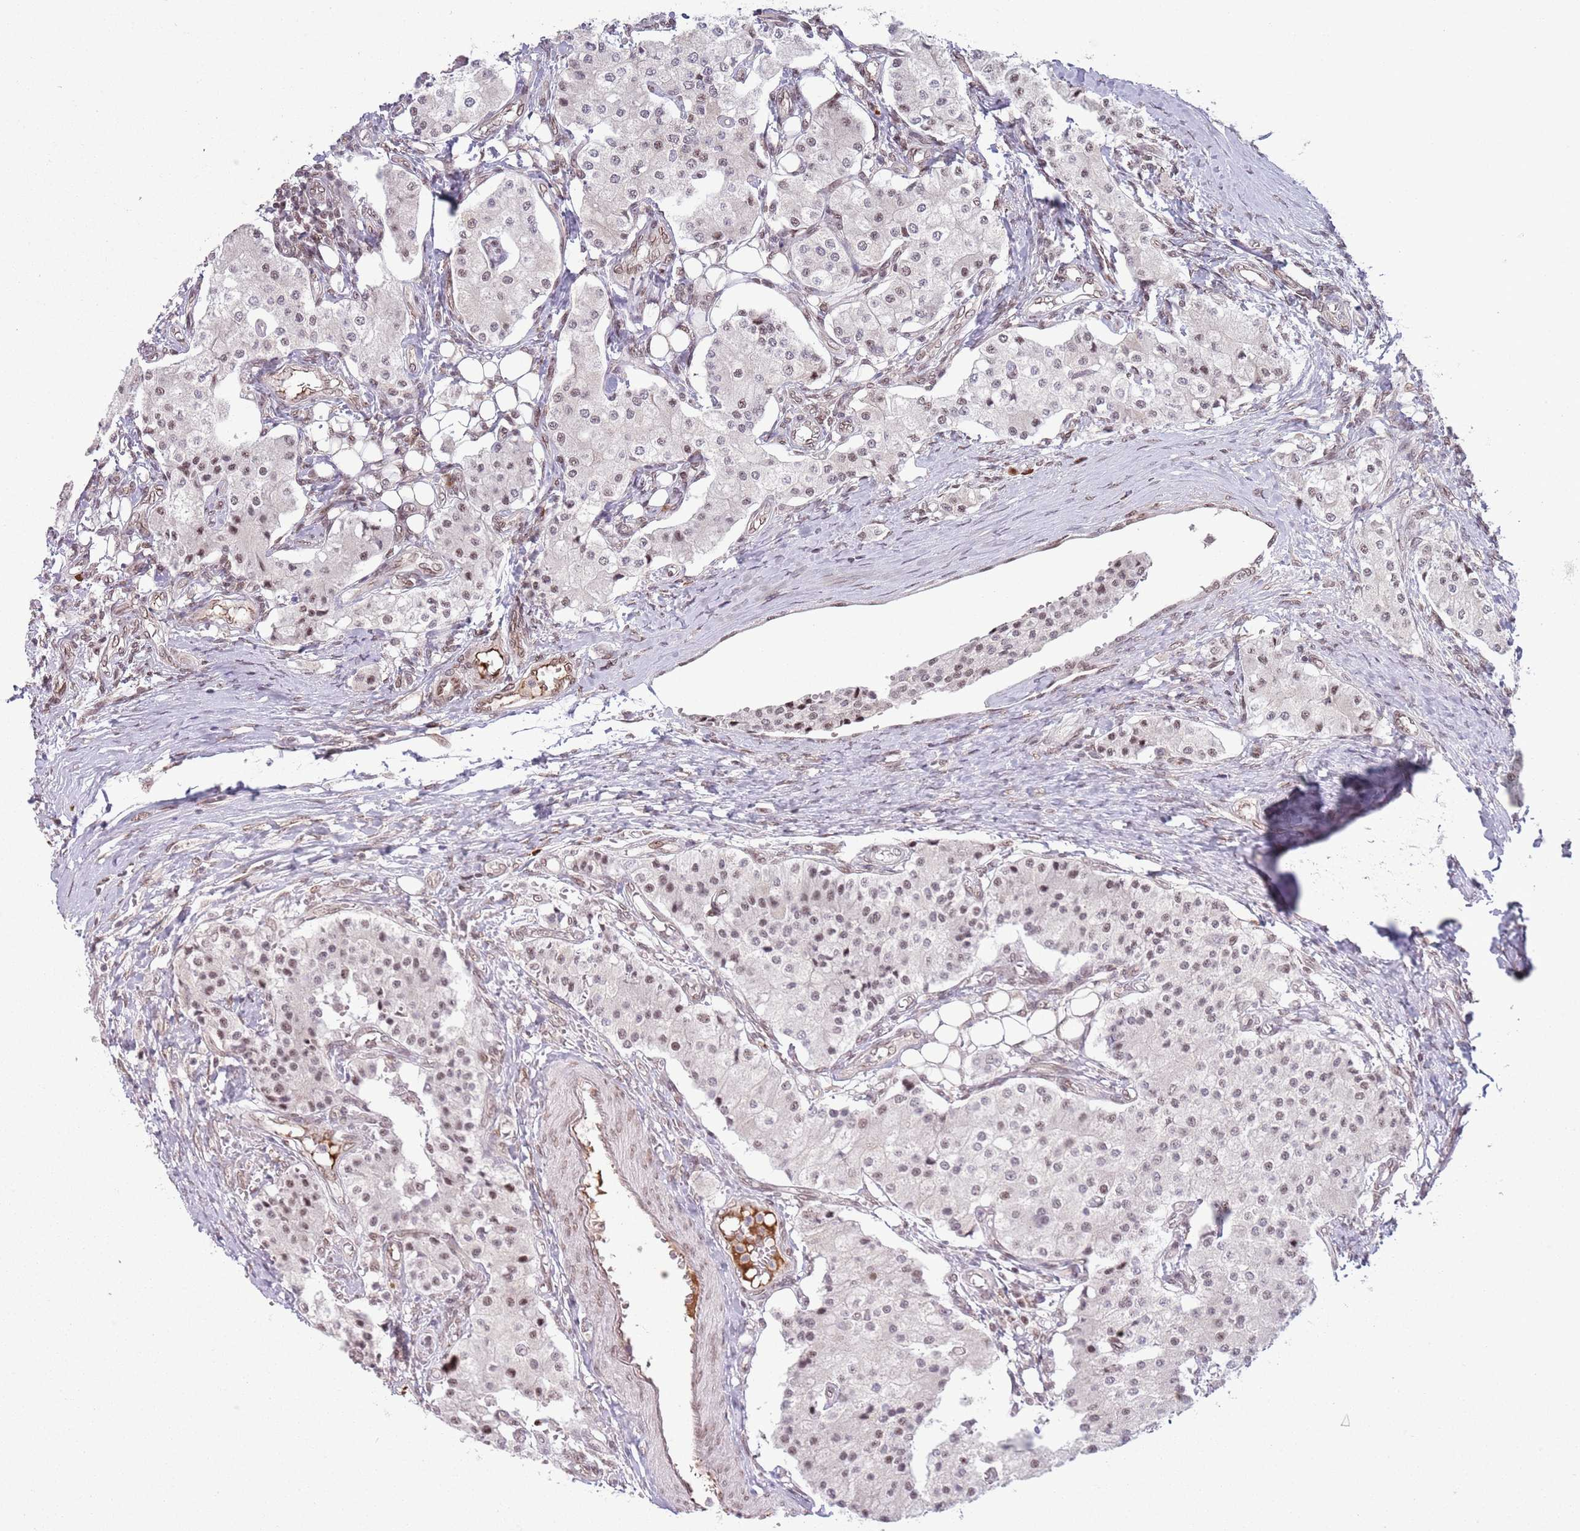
{"staining": {"intensity": "negative", "quantity": "none", "location": "none"}, "tissue": "carcinoid", "cell_type": "Tumor cells", "image_type": "cancer", "snomed": [{"axis": "morphology", "description": "Carcinoid, malignant, NOS"}, {"axis": "topography", "description": "Colon"}], "caption": "Photomicrograph shows no protein staining in tumor cells of carcinoid (malignant) tissue.", "gene": "SIPA1L3", "patient": {"sex": "female", "age": 52}}